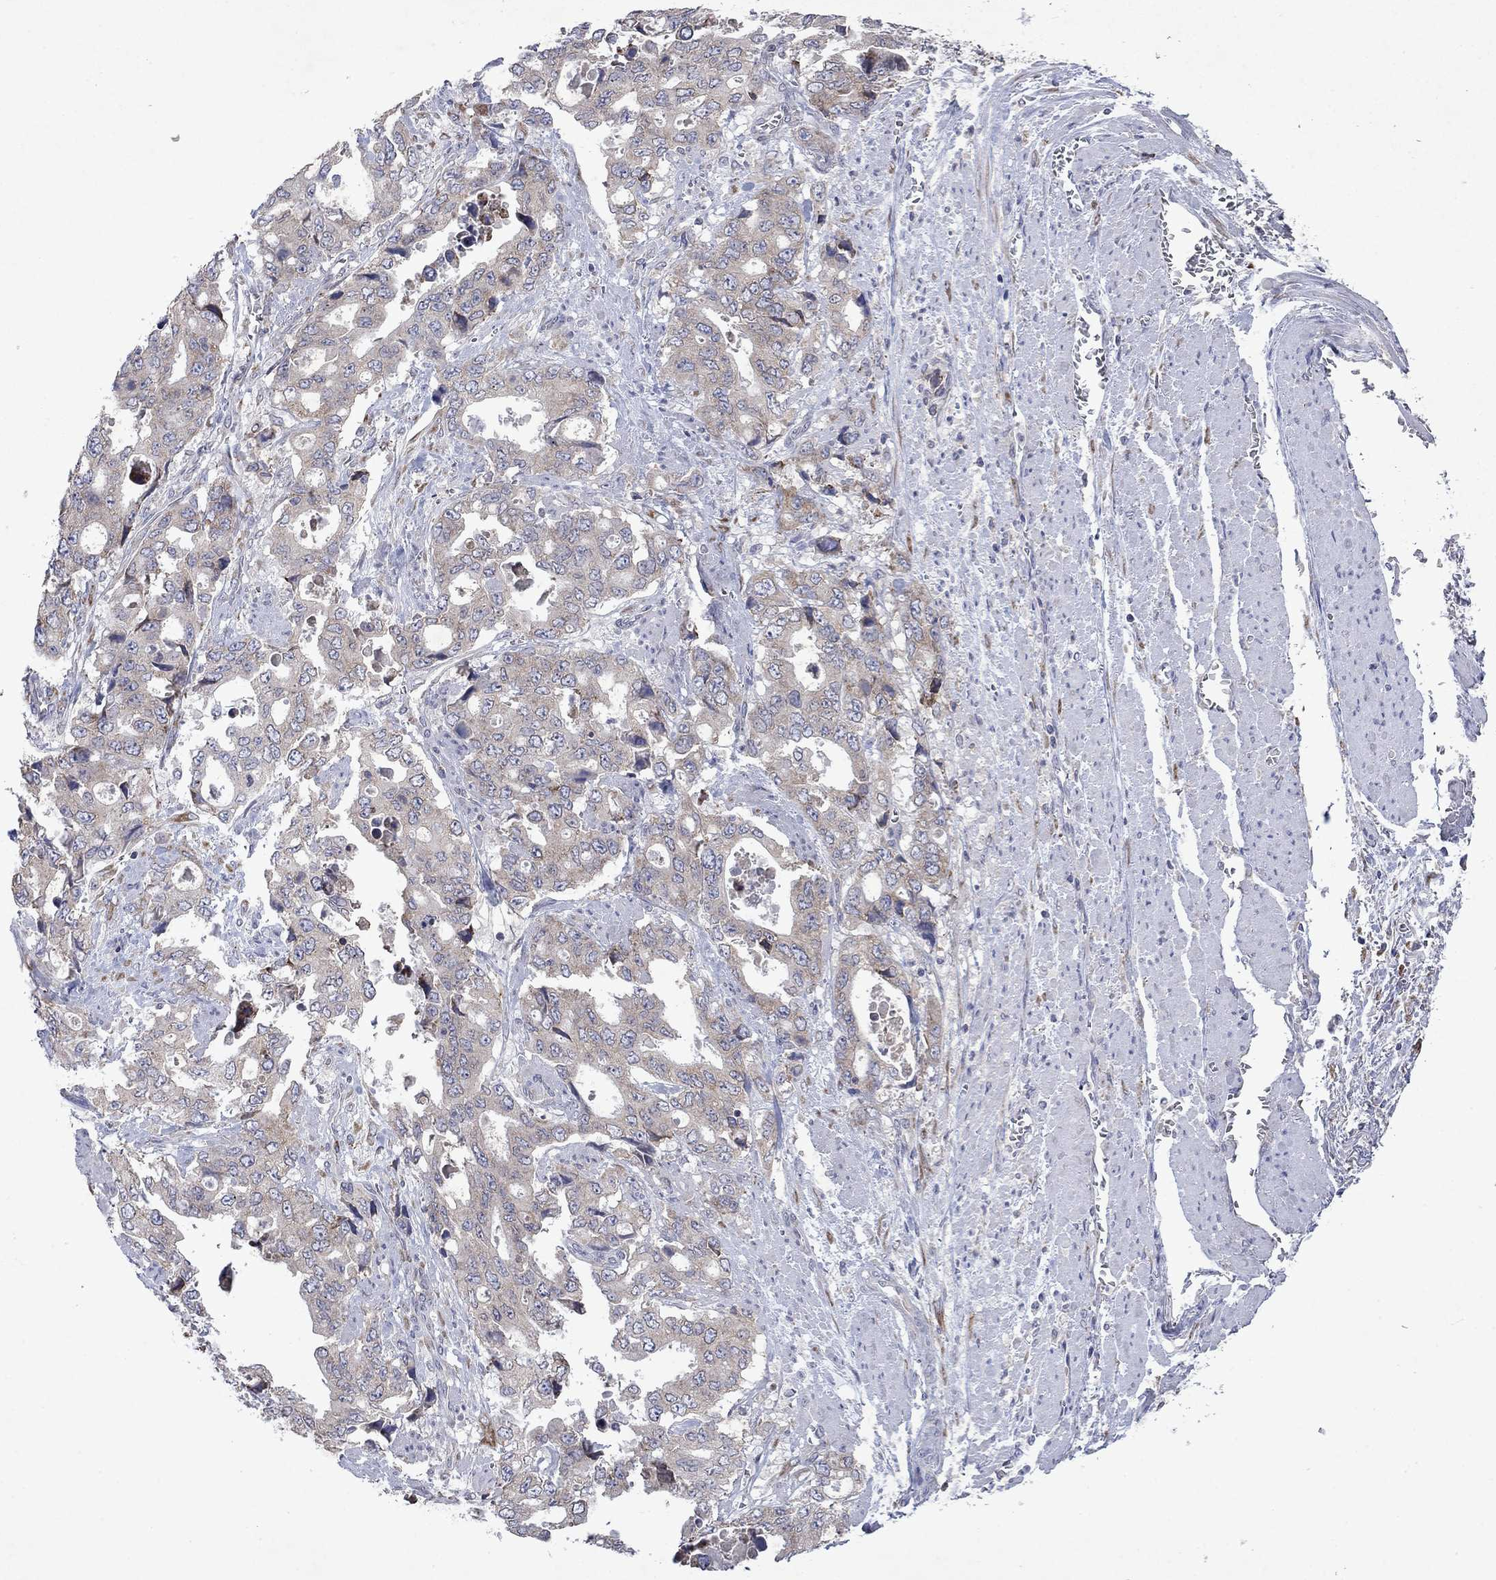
{"staining": {"intensity": "negative", "quantity": "none", "location": "none"}, "tissue": "stomach cancer", "cell_type": "Tumor cells", "image_type": "cancer", "snomed": [{"axis": "morphology", "description": "Adenocarcinoma, NOS"}, {"axis": "topography", "description": "Stomach, upper"}], "caption": "DAB (3,3'-diaminobenzidine) immunohistochemical staining of human stomach cancer (adenocarcinoma) displays no significant positivity in tumor cells.", "gene": "TMEM97", "patient": {"sex": "male", "age": 74}}